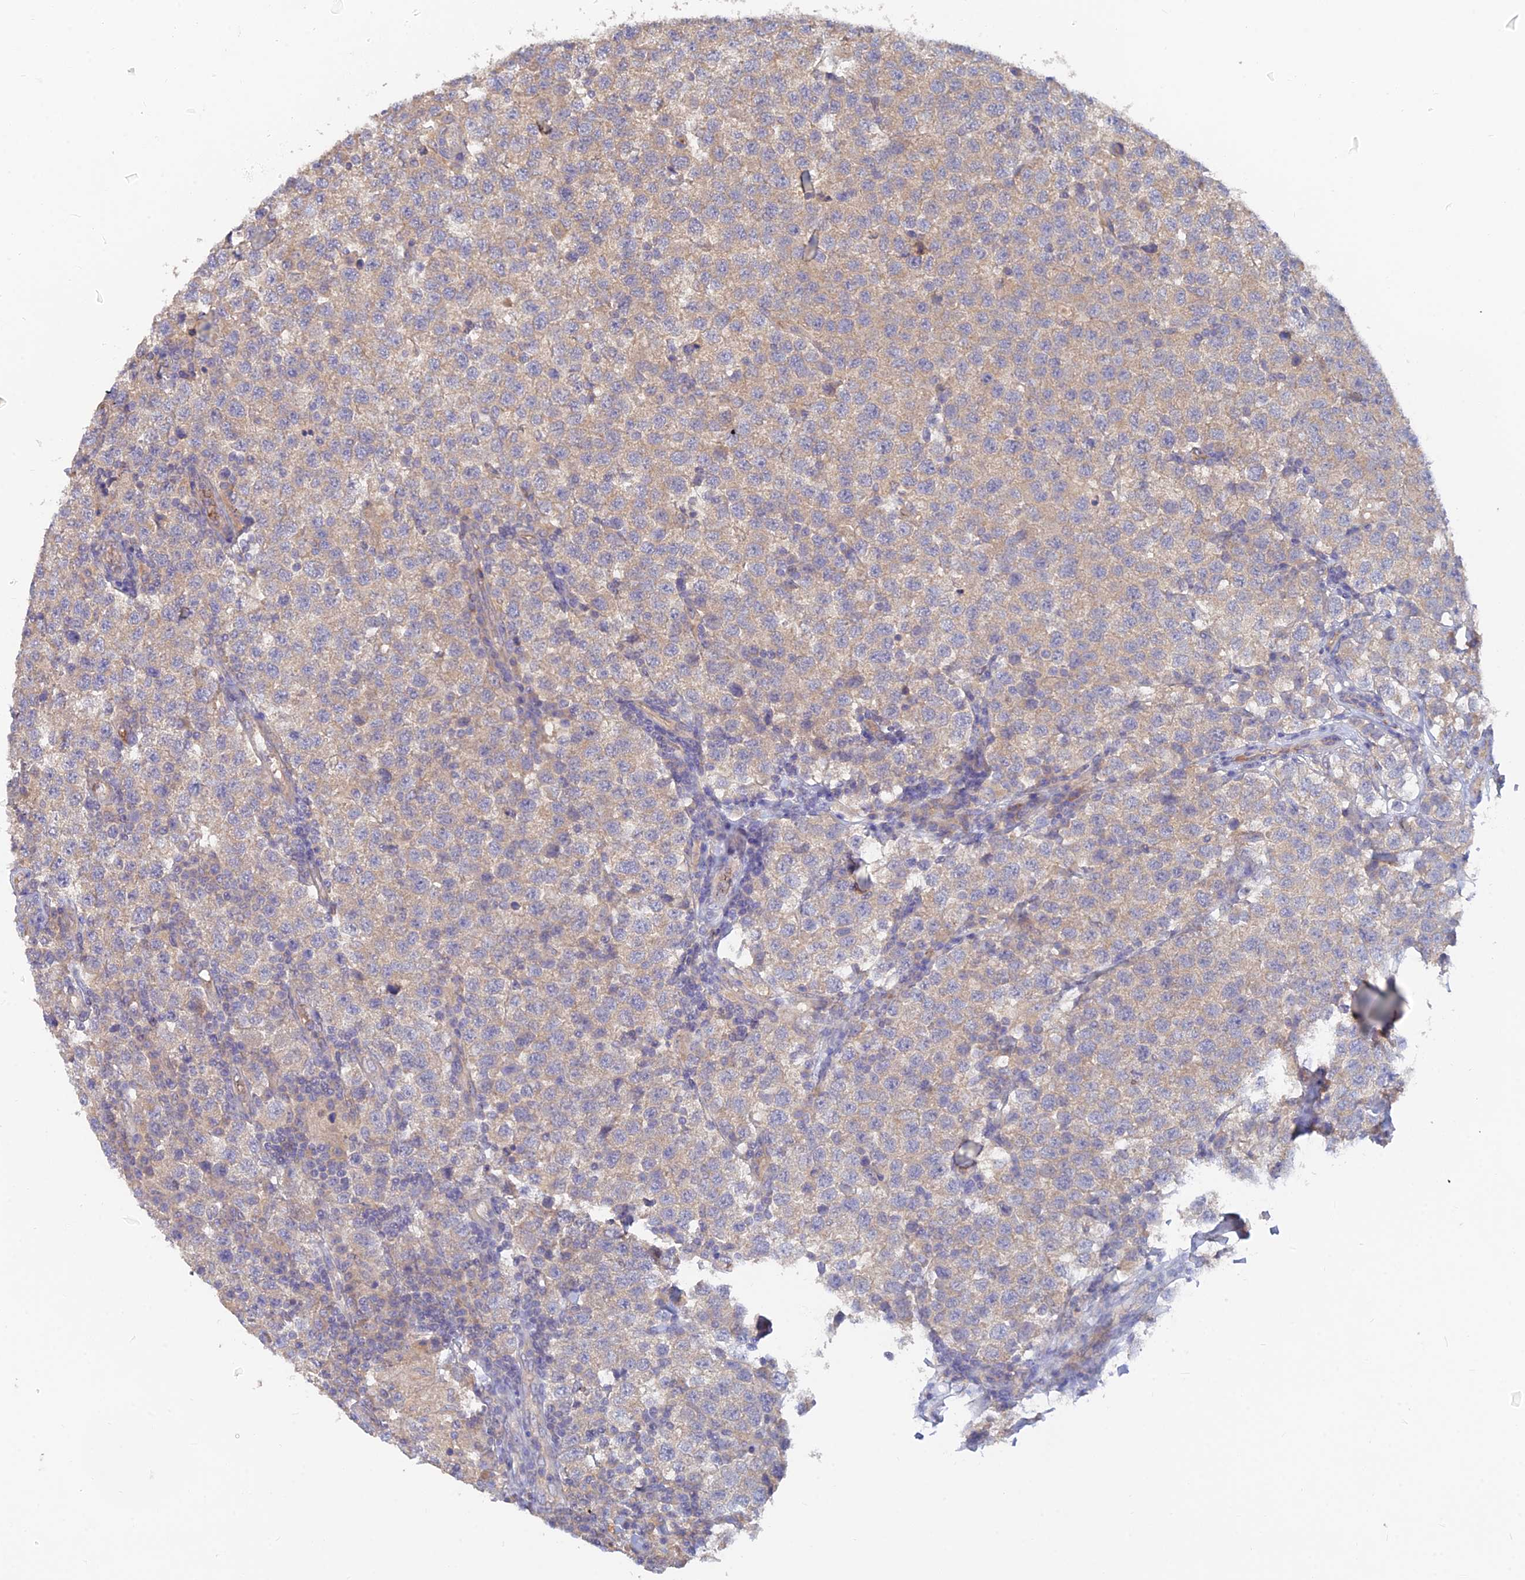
{"staining": {"intensity": "weak", "quantity": ">75%", "location": "cytoplasmic/membranous"}, "tissue": "testis cancer", "cell_type": "Tumor cells", "image_type": "cancer", "snomed": [{"axis": "morphology", "description": "Seminoma, NOS"}, {"axis": "topography", "description": "Testis"}], "caption": "Immunohistochemistry (IHC) of human seminoma (testis) demonstrates low levels of weak cytoplasmic/membranous expression in approximately >75% of tumor cells.", "gene": "ARRDC1", "patient": {"sex": "male", "age": 34}}